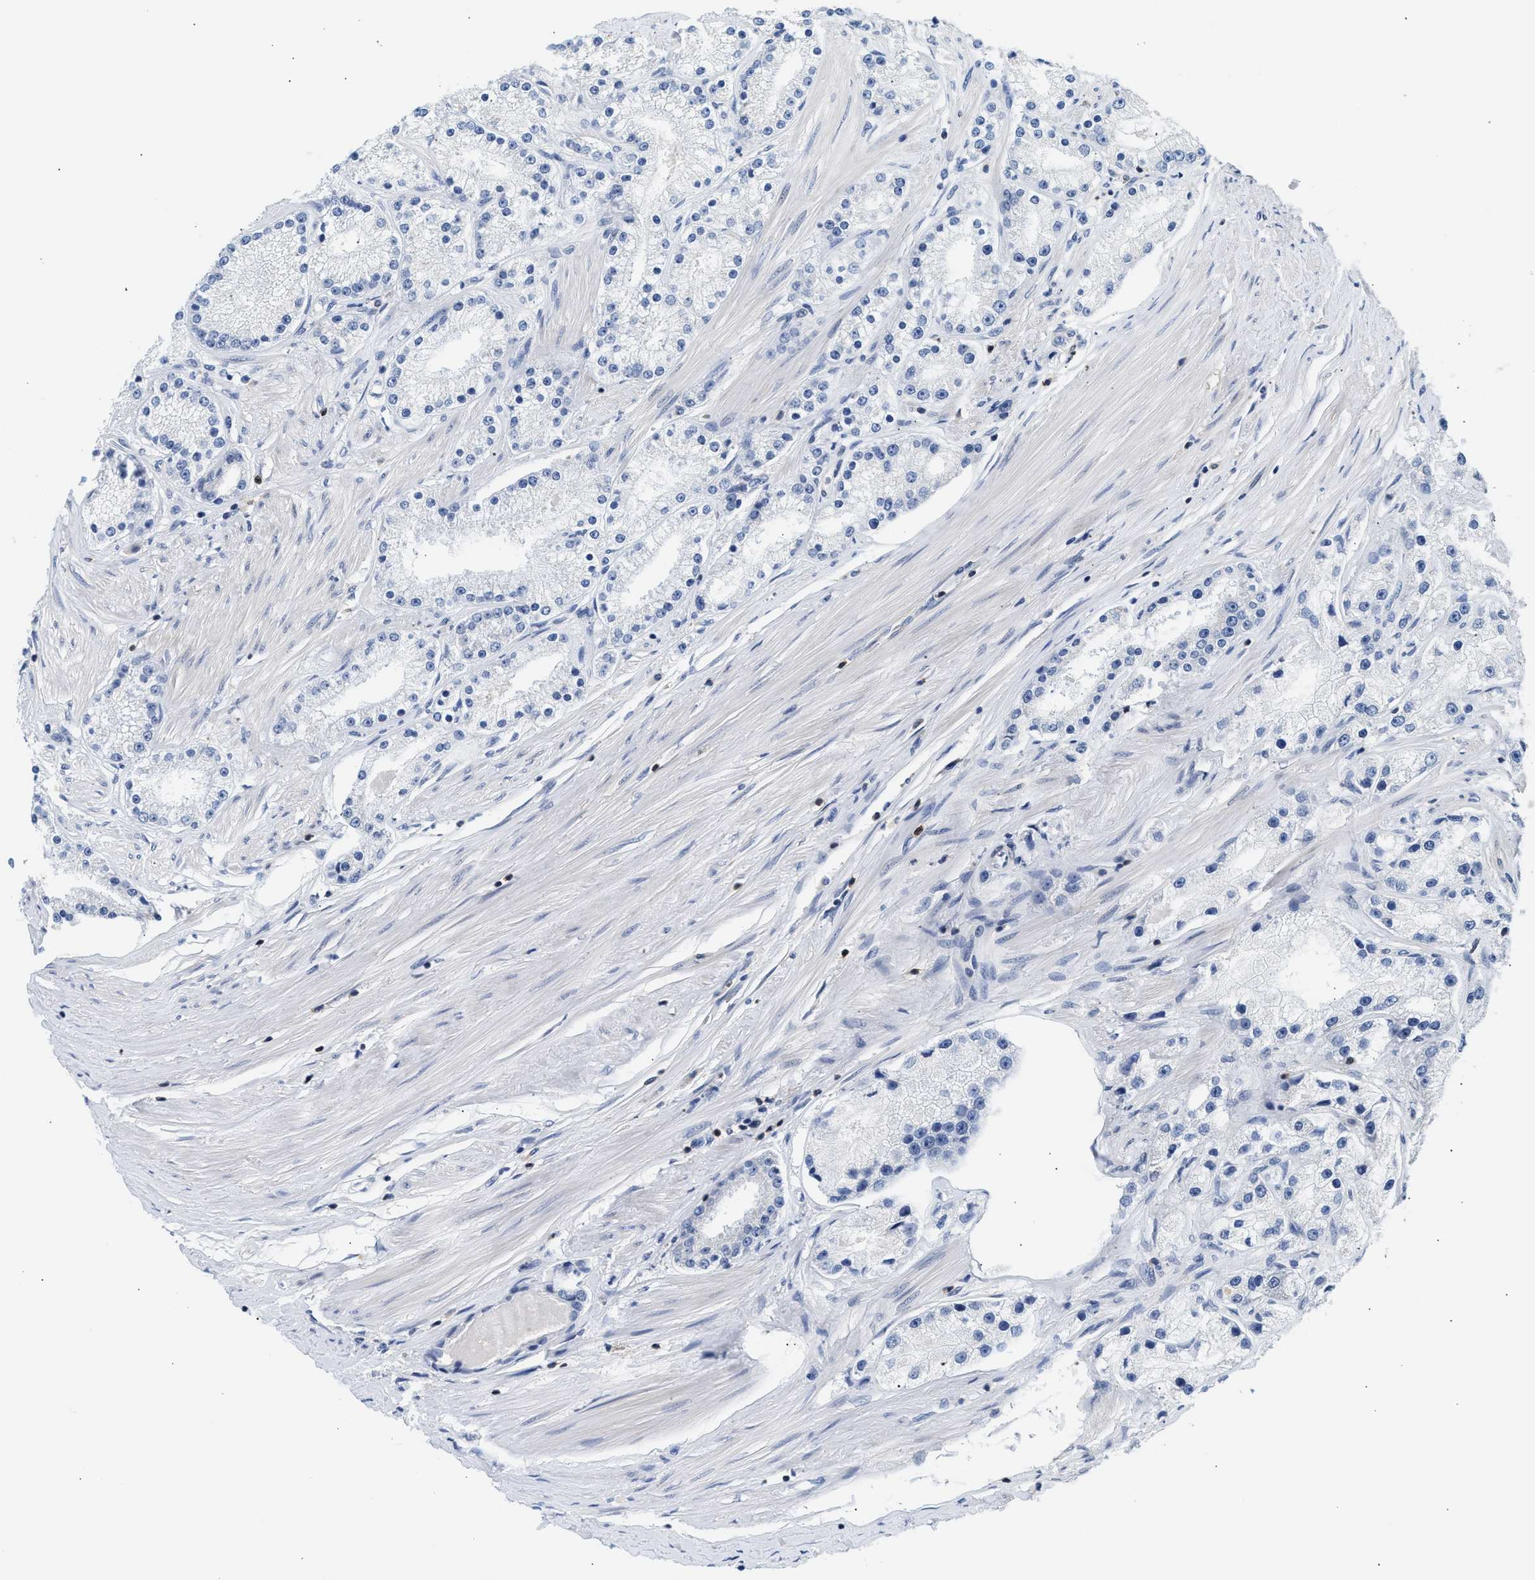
{"staining": {"intensity": "negative", "quantity": "none", "location": "none"}, "tissue": "prostate cancer", "cell_type": "Tumor cells", "image_type": "cancer", "snomed": [{"axis": "morphology", "description": "Adenocarcinoma, Low grade"}, {"axis": "topography", "description": "Prostate"}], "caption": "Low-grade adenocarcinoma (prostate) was stained to show a protein in brown. There is no significant expression in tumor cells. (Immunohistochemistry, brightfield microscopy, high magnification).", "gene": "SLIT2", "patient": {"sex": "male", "age": 63}}